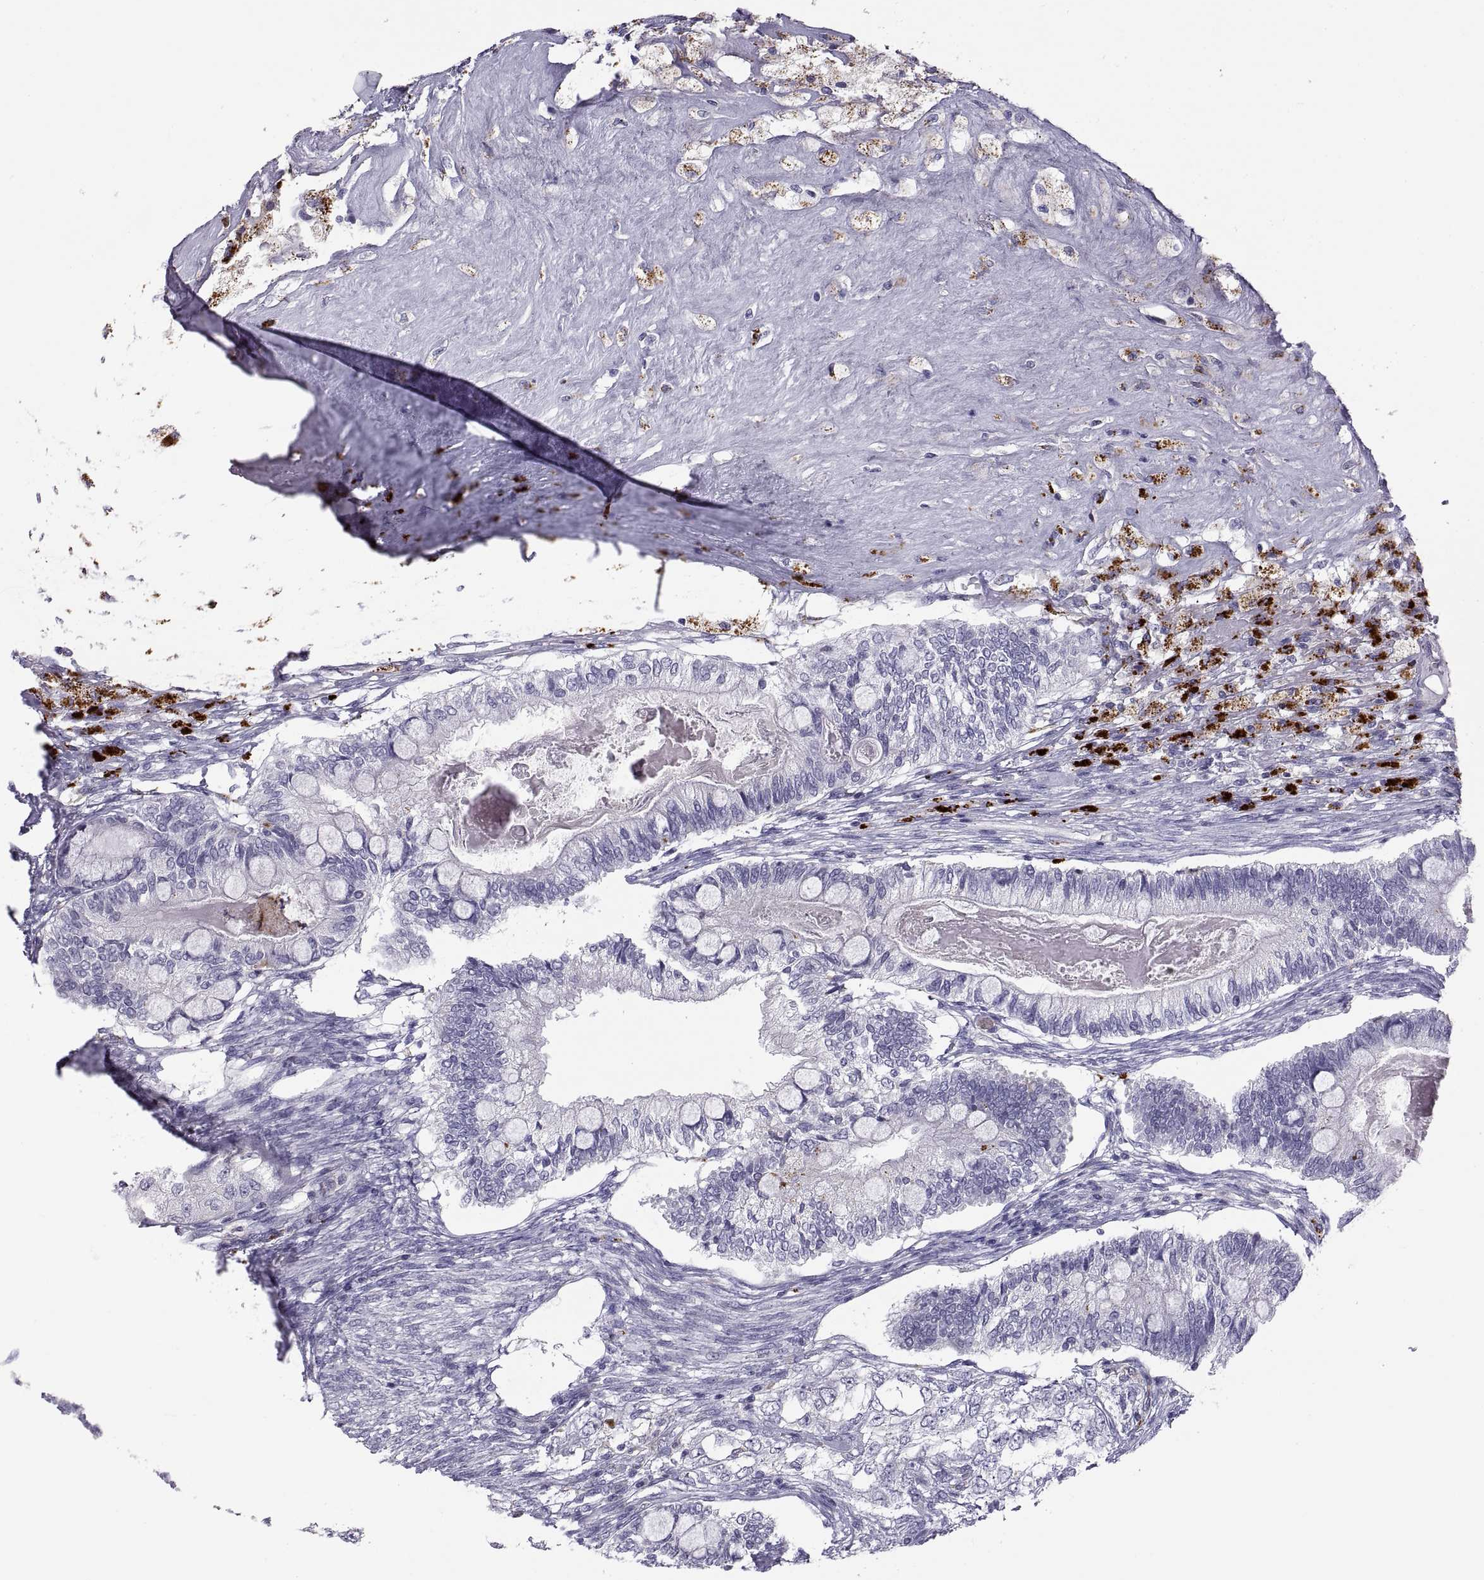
{"staining": {"intensity": "negative", "quantity": "none", "location": "none"}, "tissue": "testis cancer", "cell_type": "Tumor cells", "image_type": "cancer", "snomed": [{"axis": "morphology", "description": "Seminoma, NOS"}, {"axis": "morphology", "description": "Carcinoma, Embryonal, NOS"}, {"axis": "topography", "description": "Testis"}], "caption": "Protein analysis of testis cancer shows no significant expression in tumor cells.", "gene": "RGS19", "patient": {"sex": "male", "age": 41}}